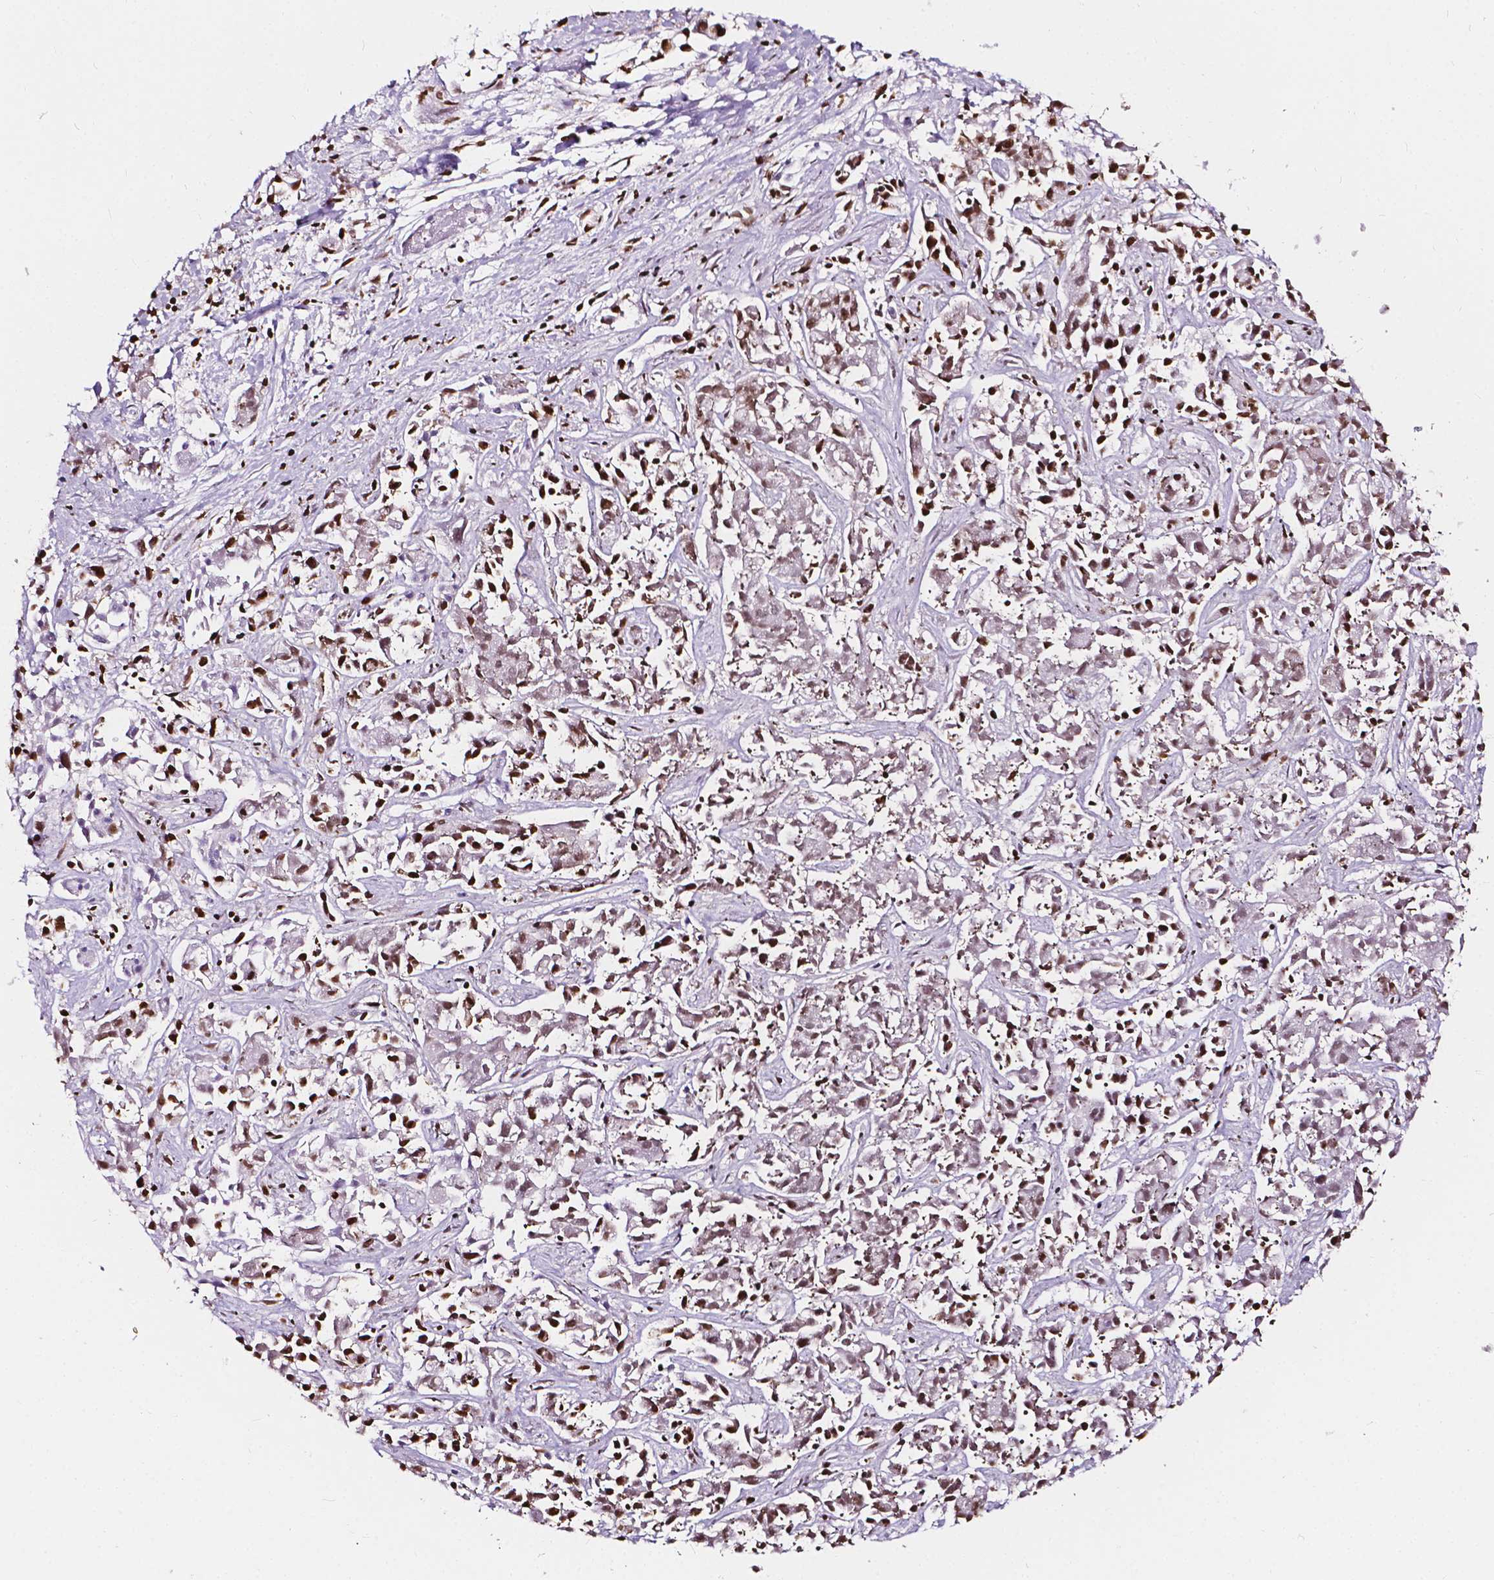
{"staining": {"intensity": "strong", "quantity": "25%-75%", "location": "nuclear"}, "tissue": "liver cancer", "cell_type": "Tumor cells", "image_type": "cancer", "snomed": [{"axis": "morphology", "description": "Cholangiocarcinoma"}, {"axis": "topography", "description": "Liver"}], "caption": "This micrograph displays immunohistochemistry (IHC) staining of human liver cancer (cholangiocarcinoma), with high strong nuclear expression in approximately 25%-75% of tumor cells.", "gene": "CBY3", "patient": {"sex": "female", "age": 81}}